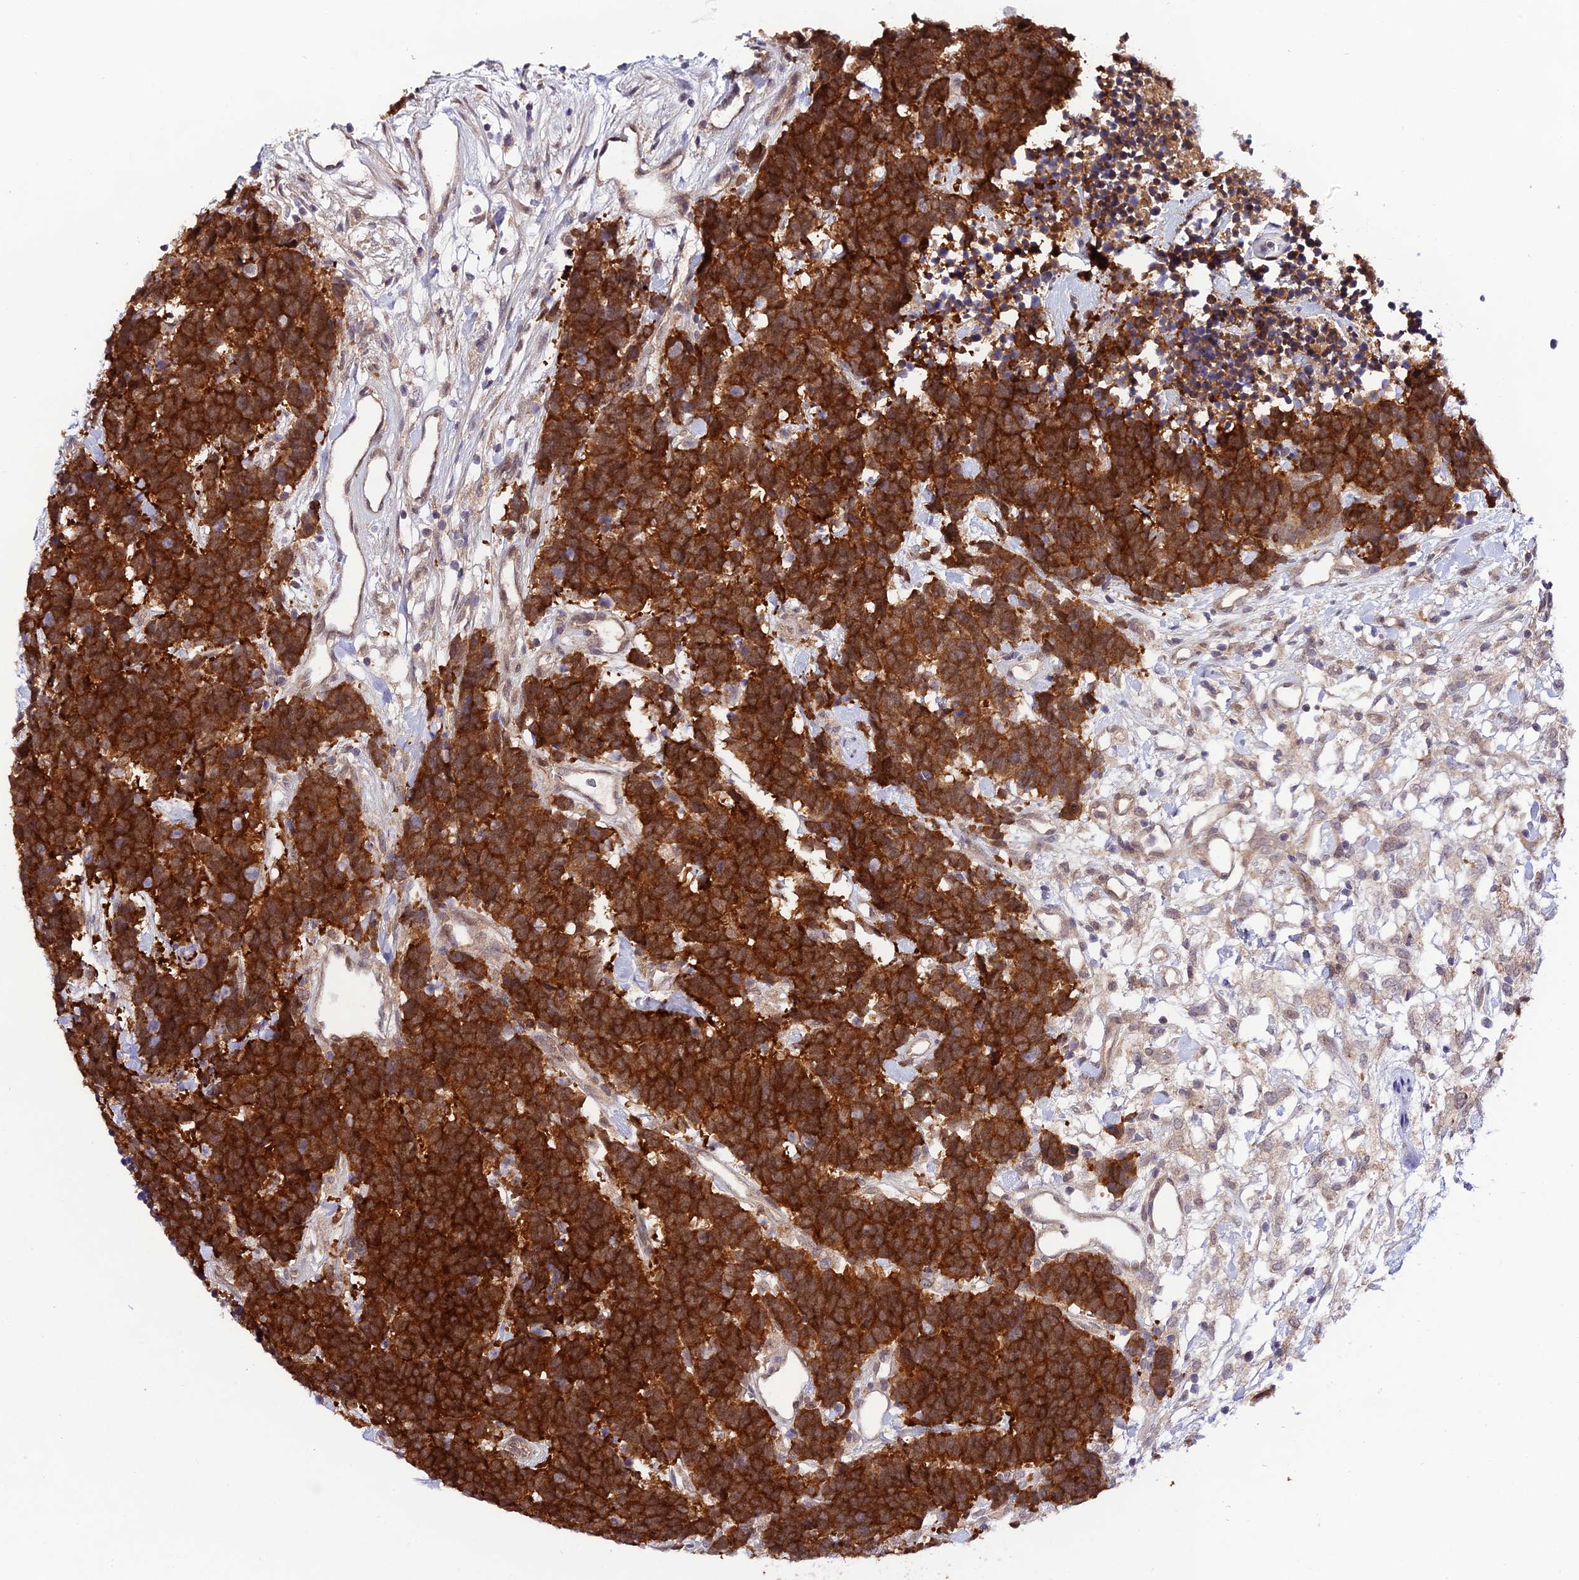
{"staining": {"intensity": "strong", "quantity": ">75%", "location": "cytoplasmic/membranous,nuclear"}, "tissue": "carcinoid", "cell_type": "Tumor cells", "image_type": "cancer", "snomed": [{"axis": "morphology", "description": "Carcinoma, NOS"}, {"axis": "morphology", "description": "Carcinoid, malignant, NOS"}, {"axis": "topography", "description": "Urinary bladder"}], "caption": "Immunohistochemical staining of carcinoid (malignant) exhibits high levels of strong cytoplasmic/membranous and nuclear protein expression in approximately >75% of tumor cells.", "gene": "TRIM40", "patient": {"sex": "male", "age": 57}}